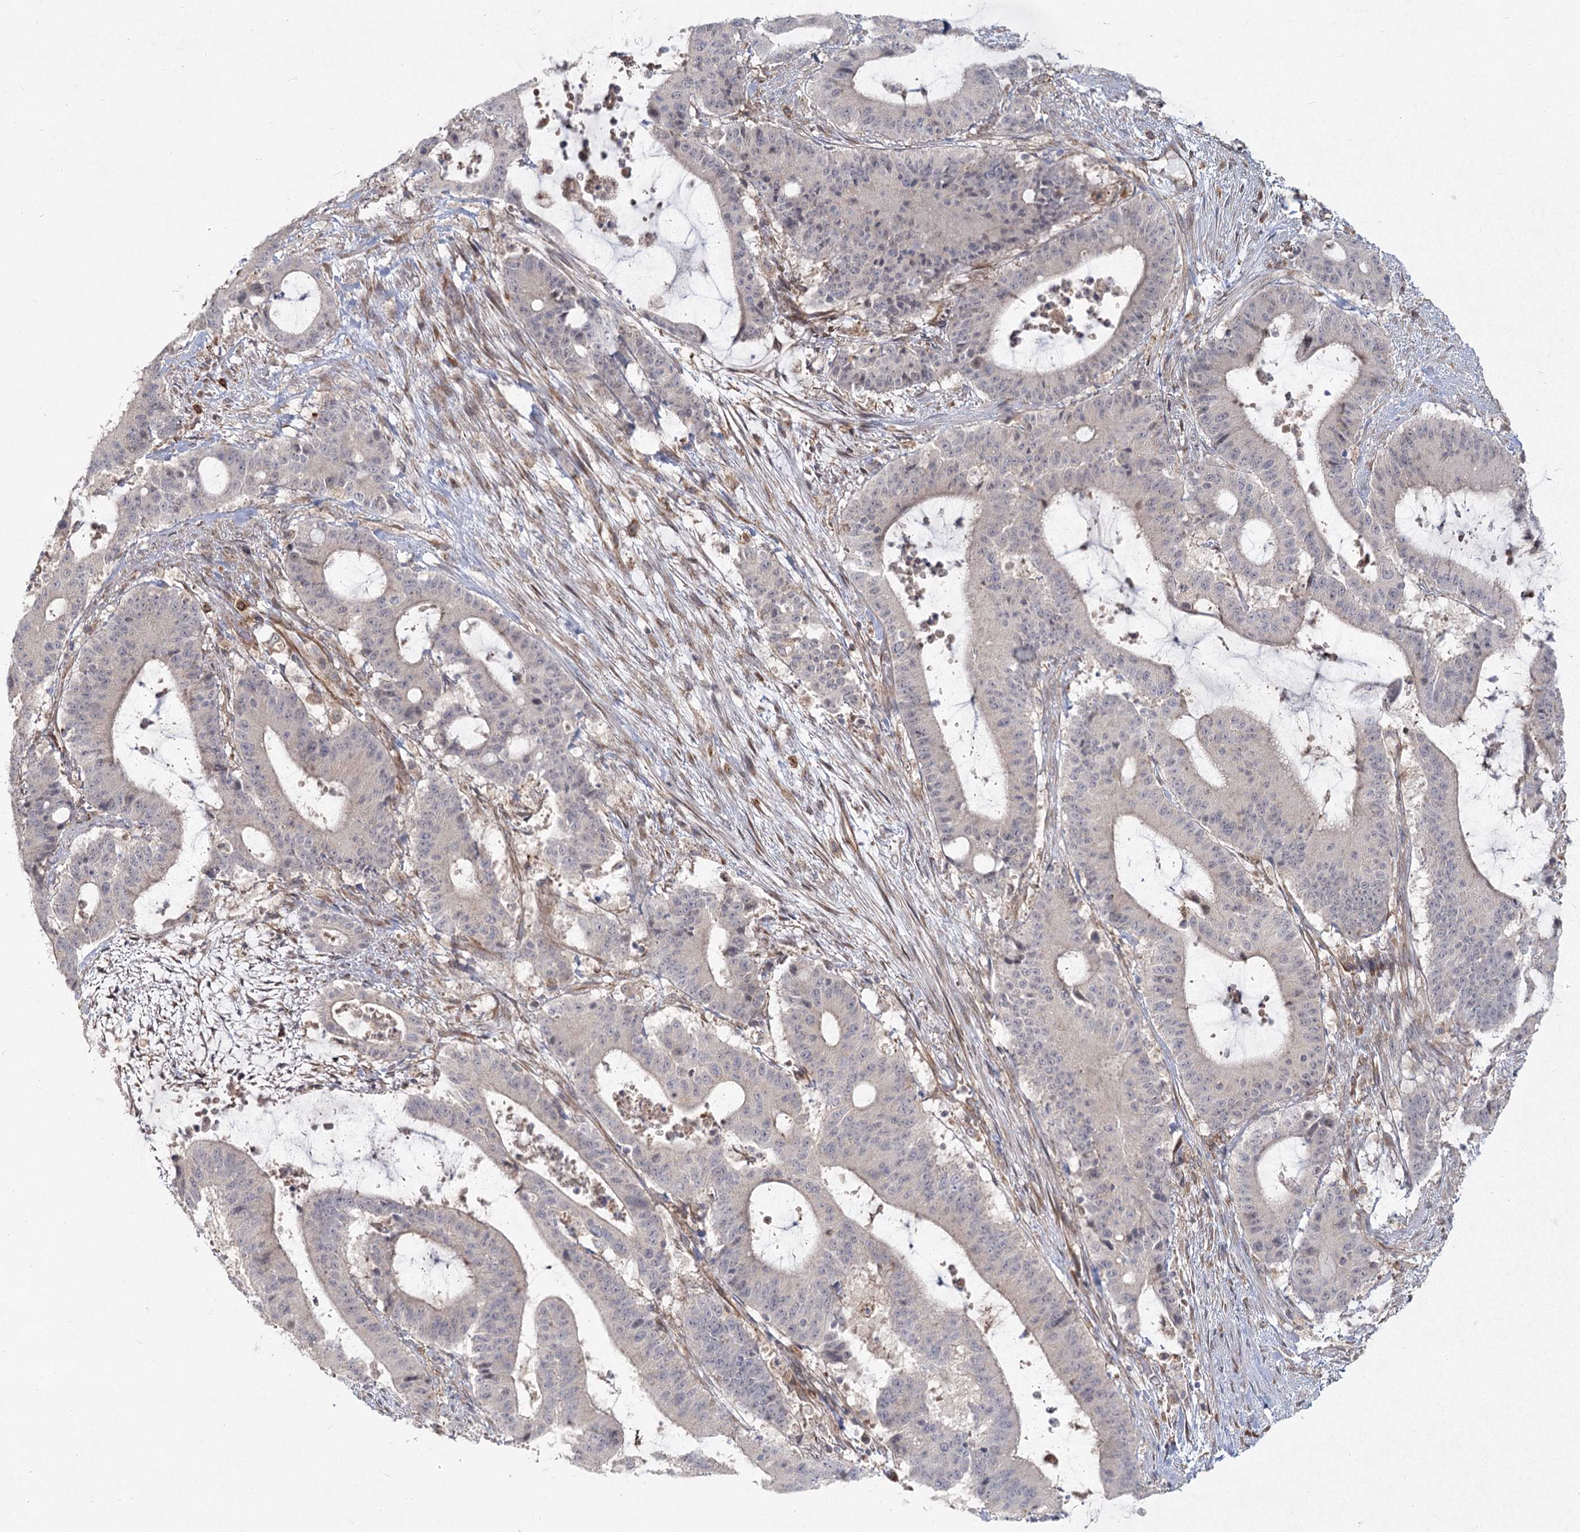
{"staining": {"intensity": "negative", "quantity": "none", "location": "none"}, "tissue": "liver cancer", "cell_type": "Tumor cells", "image_type": "cancer", "snomed": [{"axis": "morphology", "description": "Normal tissue, NOS"}, {"axis": "morphology", "description": "Cholangiocarcinoma"}, {"axis": "topography", "description": "Liver"}, {"axis": "topography", "description": "Peripheral nerve tissue"}], "caption": "Tumor cells show no significant staining in liver cancer. (DAB immunohistochemistry, high magnification).", "gene": "AP2M1", "patient": {"sex": "female", "age": 73}}